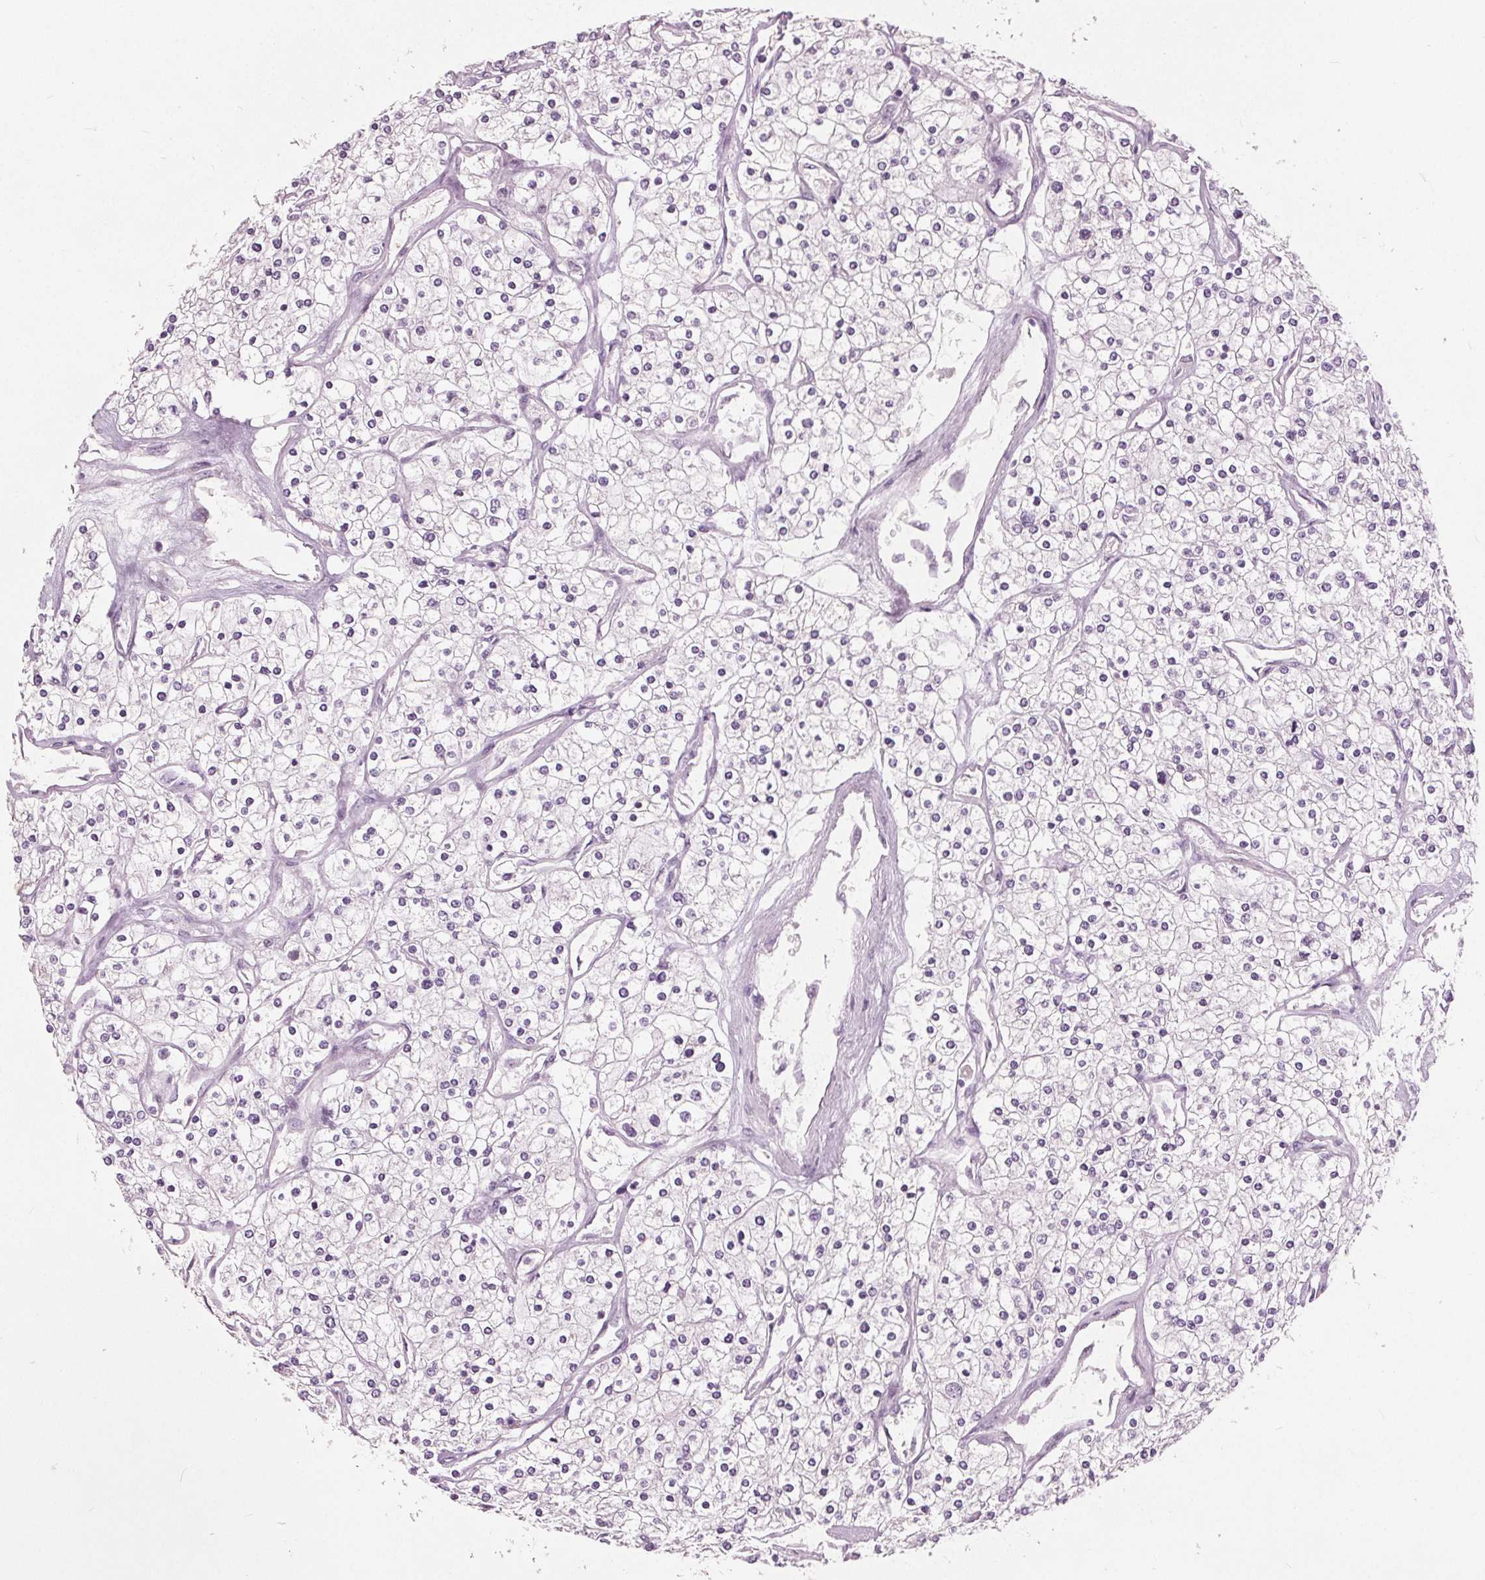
{"staining": {"intensity": "negative", "quantity": "none", "location": "none"}, "tissue": "renal cancer", "cell_type": "Tumor cells", "image_type": "cancer", "snomed": [{"axis": "morphology", "description": "Adenocarcinoma, NOS"}, {"axis": "topography", "description": "Kidney"}], "caption": "This photomicrograph is of adenocarcinoma (renal) stained with immunohistochemistry (IHC) to label a protein in brown with the nuclei are counter-stained blue. There is no staining in tumor cells.", "gene": "TKFC", "patient": {"sex": "male", "age": 80}}